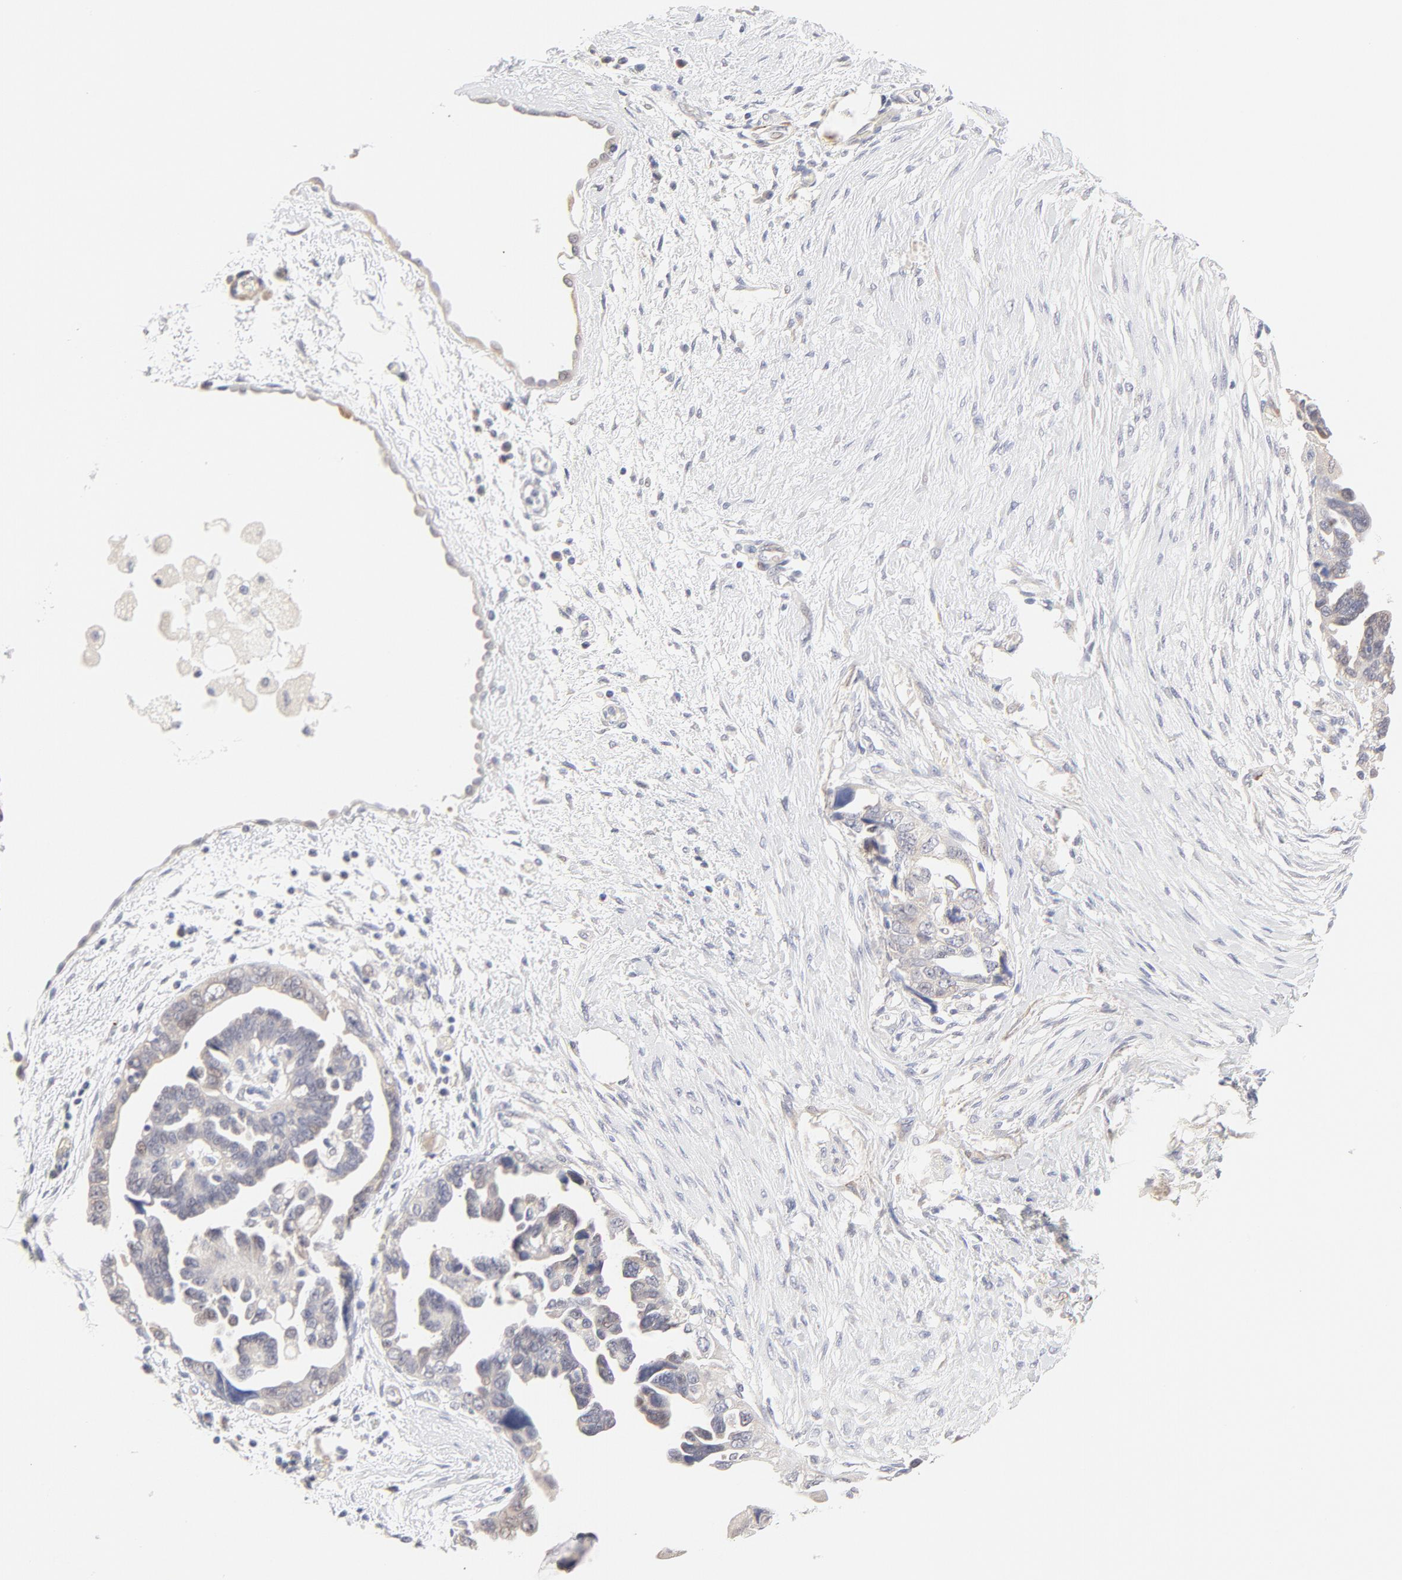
{"staining": {"intensity": "weak", "quantity": "<25%", "location": "cytoplasmic/membranous"}, "tissue": "ovarian cancer", "cell_type": "Tumor cells", "image_type": "cancer", "snomed": [{"axis": "morphology", "description": "Cystadenocarcinoma, serous, NOS"}, {"axis": "topography", "description": "Ovary"}], "caption": "The immunohistochemistry histopathology image has no significant staining in tumor cells of ovarian cancer tissue.", "gene": "NKX2-2", "patient": {"sex": "female", "age": 63}}